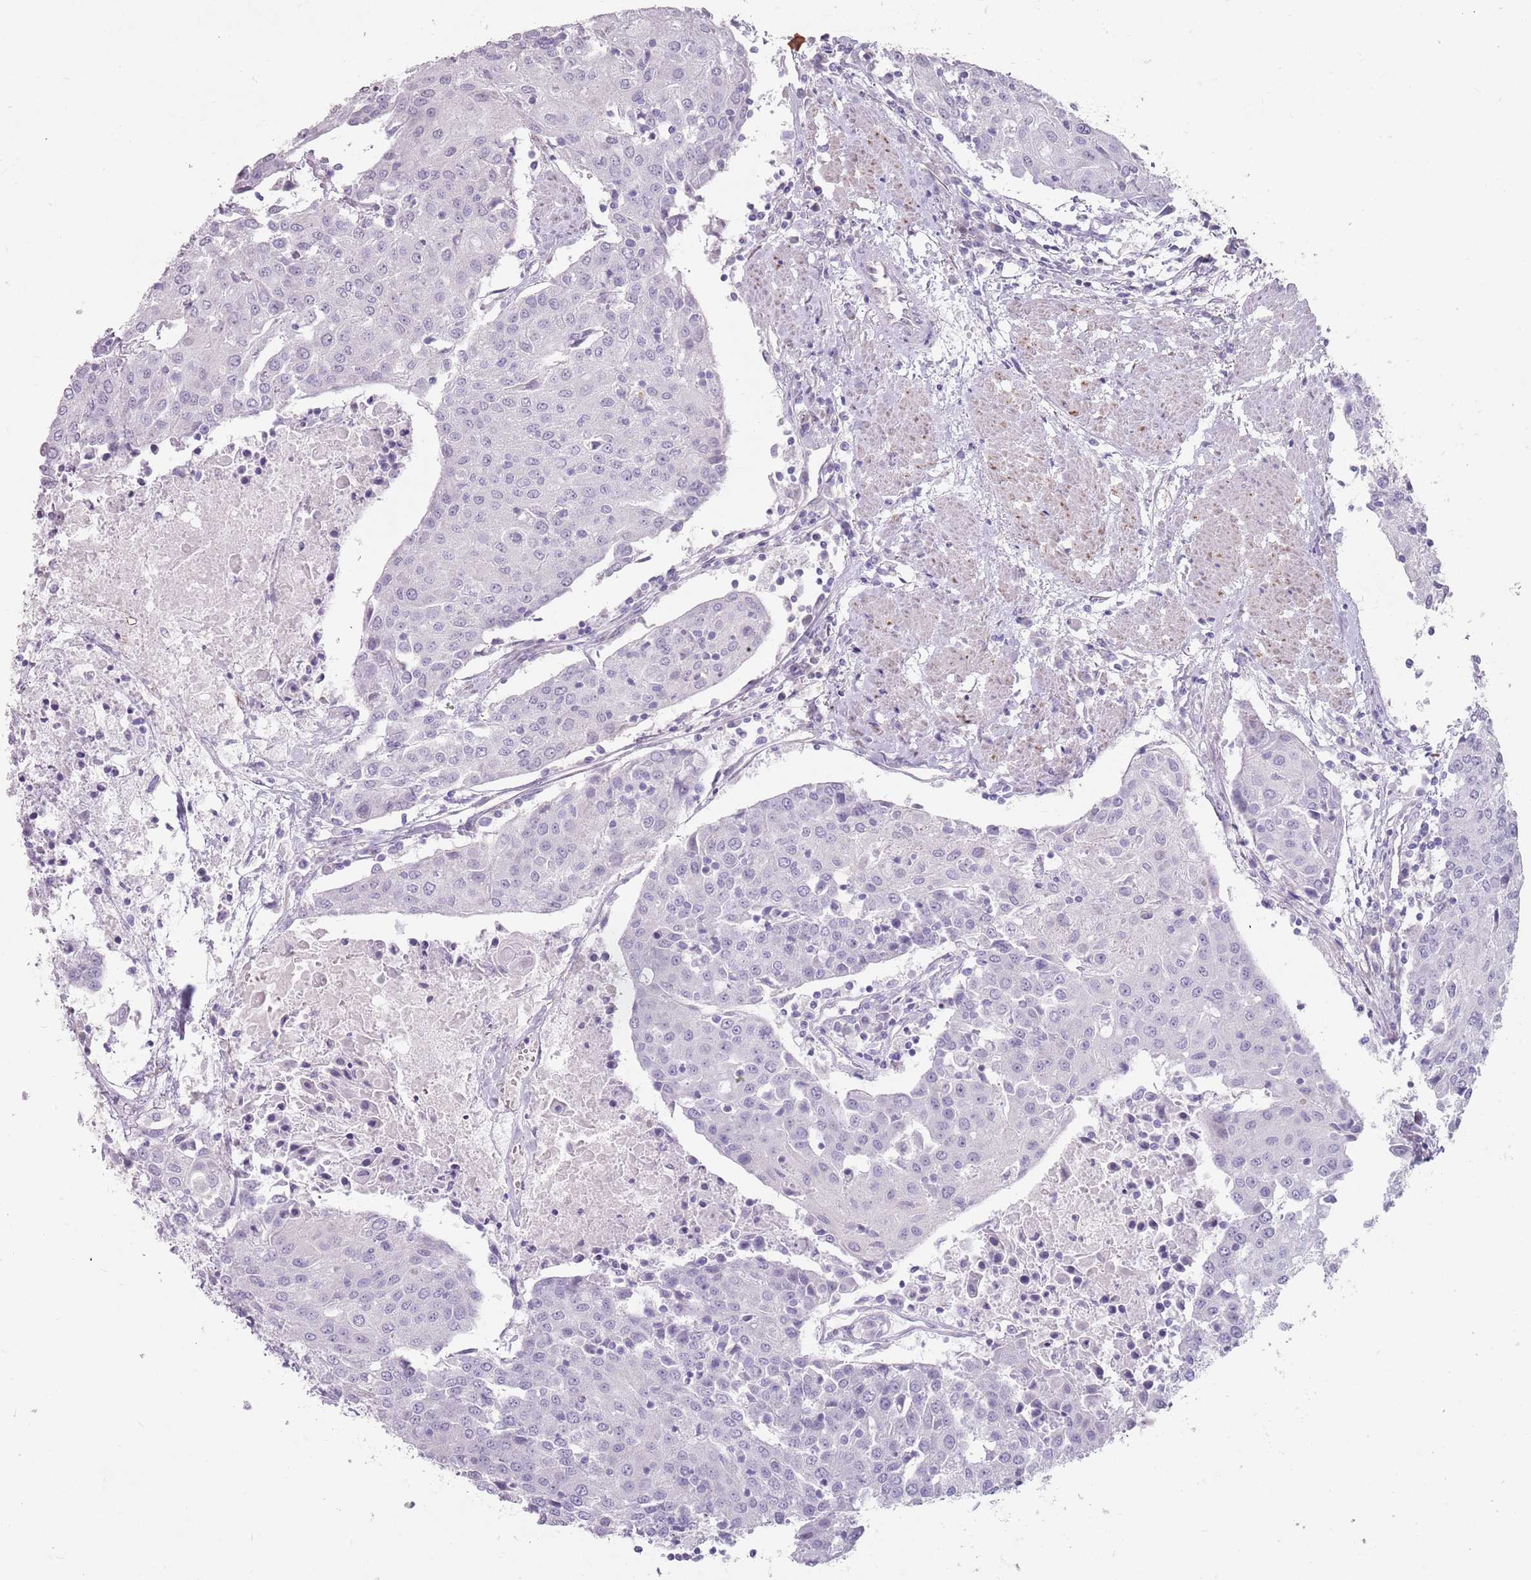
{"staining": {"intensity": "negative", "quantity": "none", "location": "none"}, "tissue": "urothelial cancer", "cell_type": "Tumor cells", "image_type": "cancer", "snomed": [{"axis": "morphology", "description": "Urothelial carcinoma, High grade"}, {"axis": "topography", "description": "Urinary bladder"}], "caption": "A high-resolution photomicrograph shows immunohistochemistry staining of urothelial carcinoma (high-grade), which displays no significant staining in tumor cells.", "gene": "DDX4", "patient": {"sex": "female", "age": 85}}